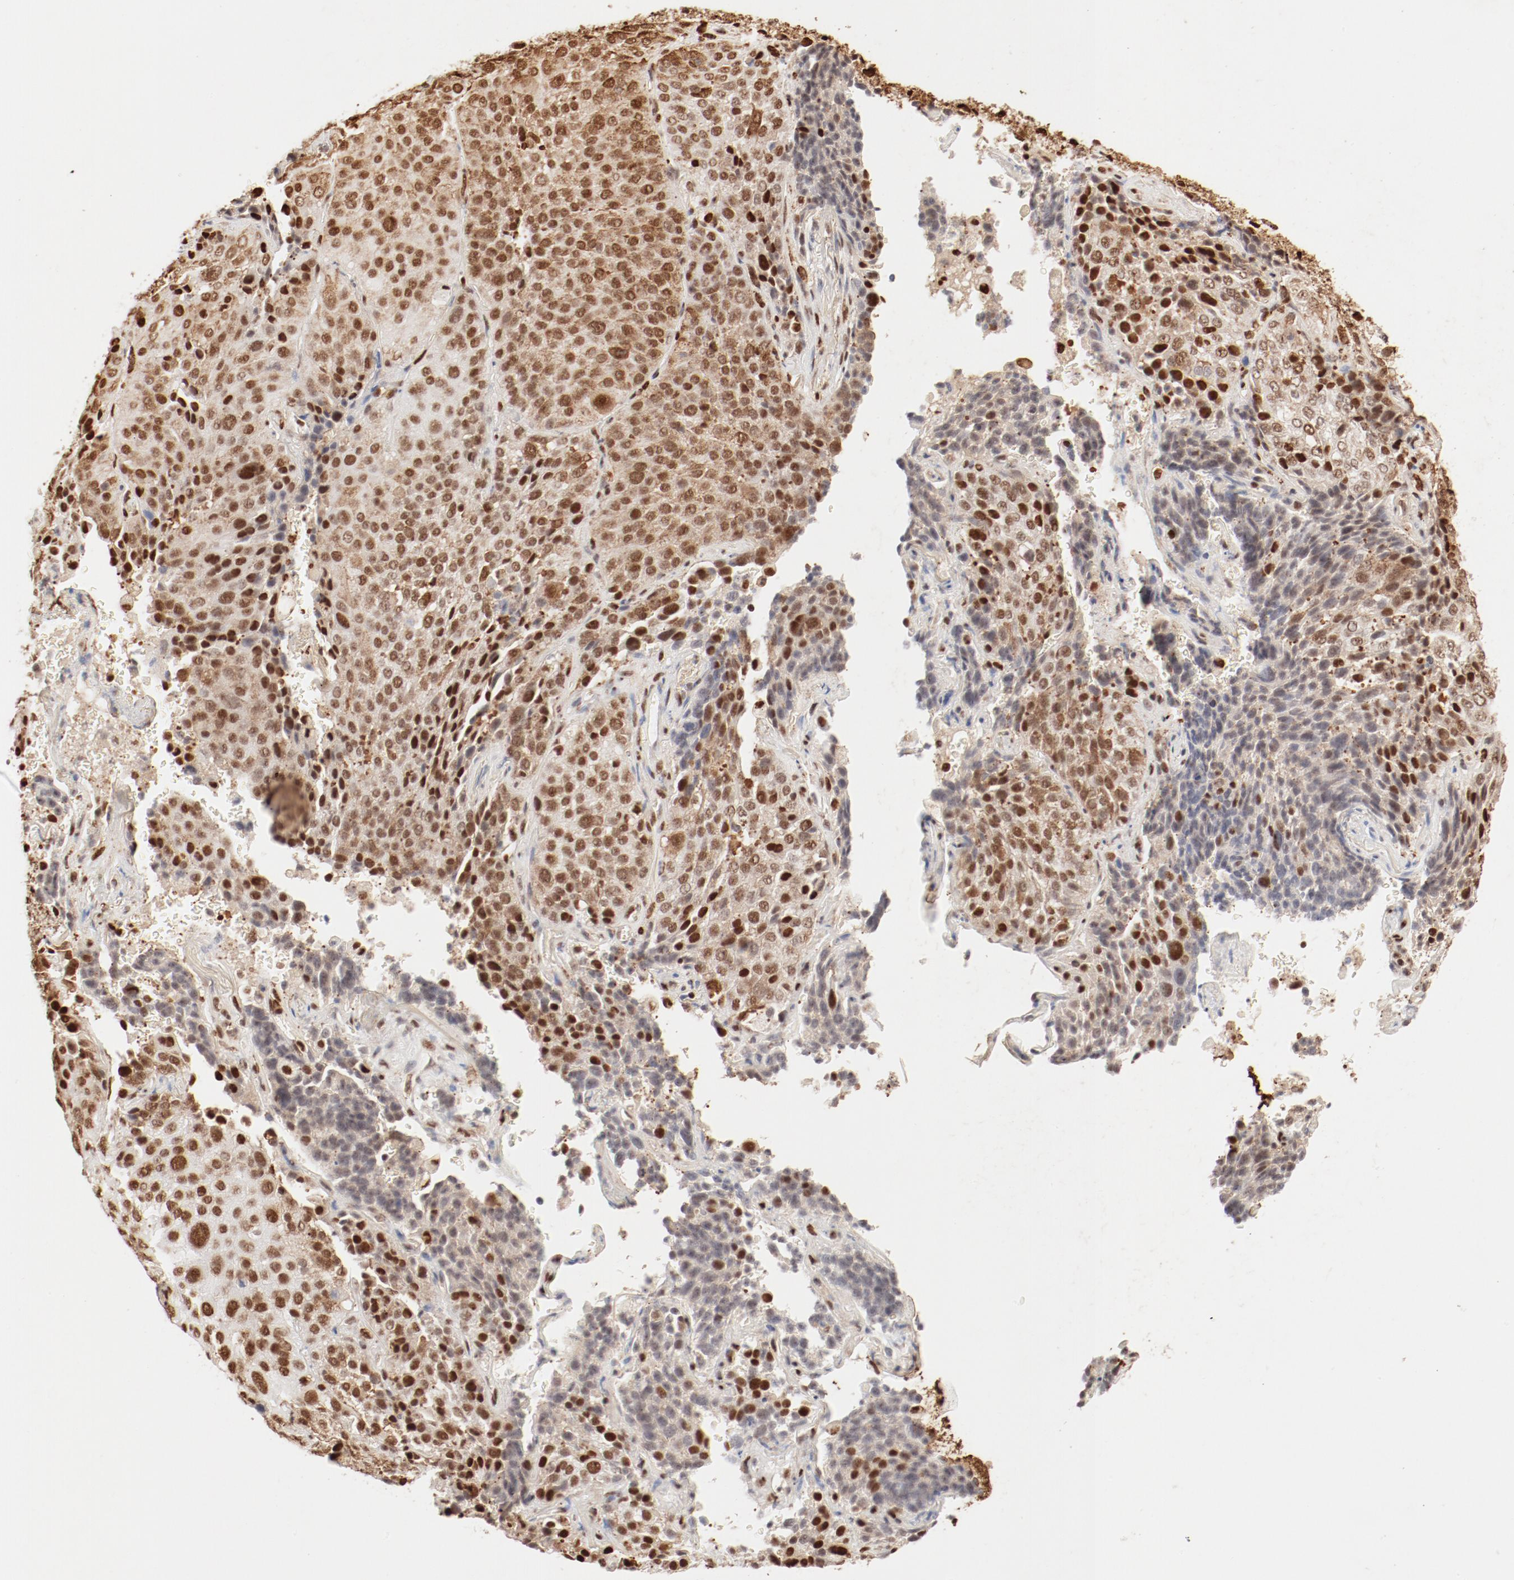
{"staining": {"intensity": "strong", "quantity": ">75%", "location": "nuclear"}, "tissue": "lung cancer", "cell_type": "Tumor cells", "image_type": "cancer", "snomed": [{"axis": "morphology", "description": "Squamous cell carcinoma, NOS"}, {"axis": "topography", "description": "Lung"}], "caption": "Squamous cell carcinoma (lung) stained with a brown dye shows strong nuclear positive expression in approximately >75% of tumor cells.", "gene": "FAM50A", "patient": {"sex": "male", "age": 54}}